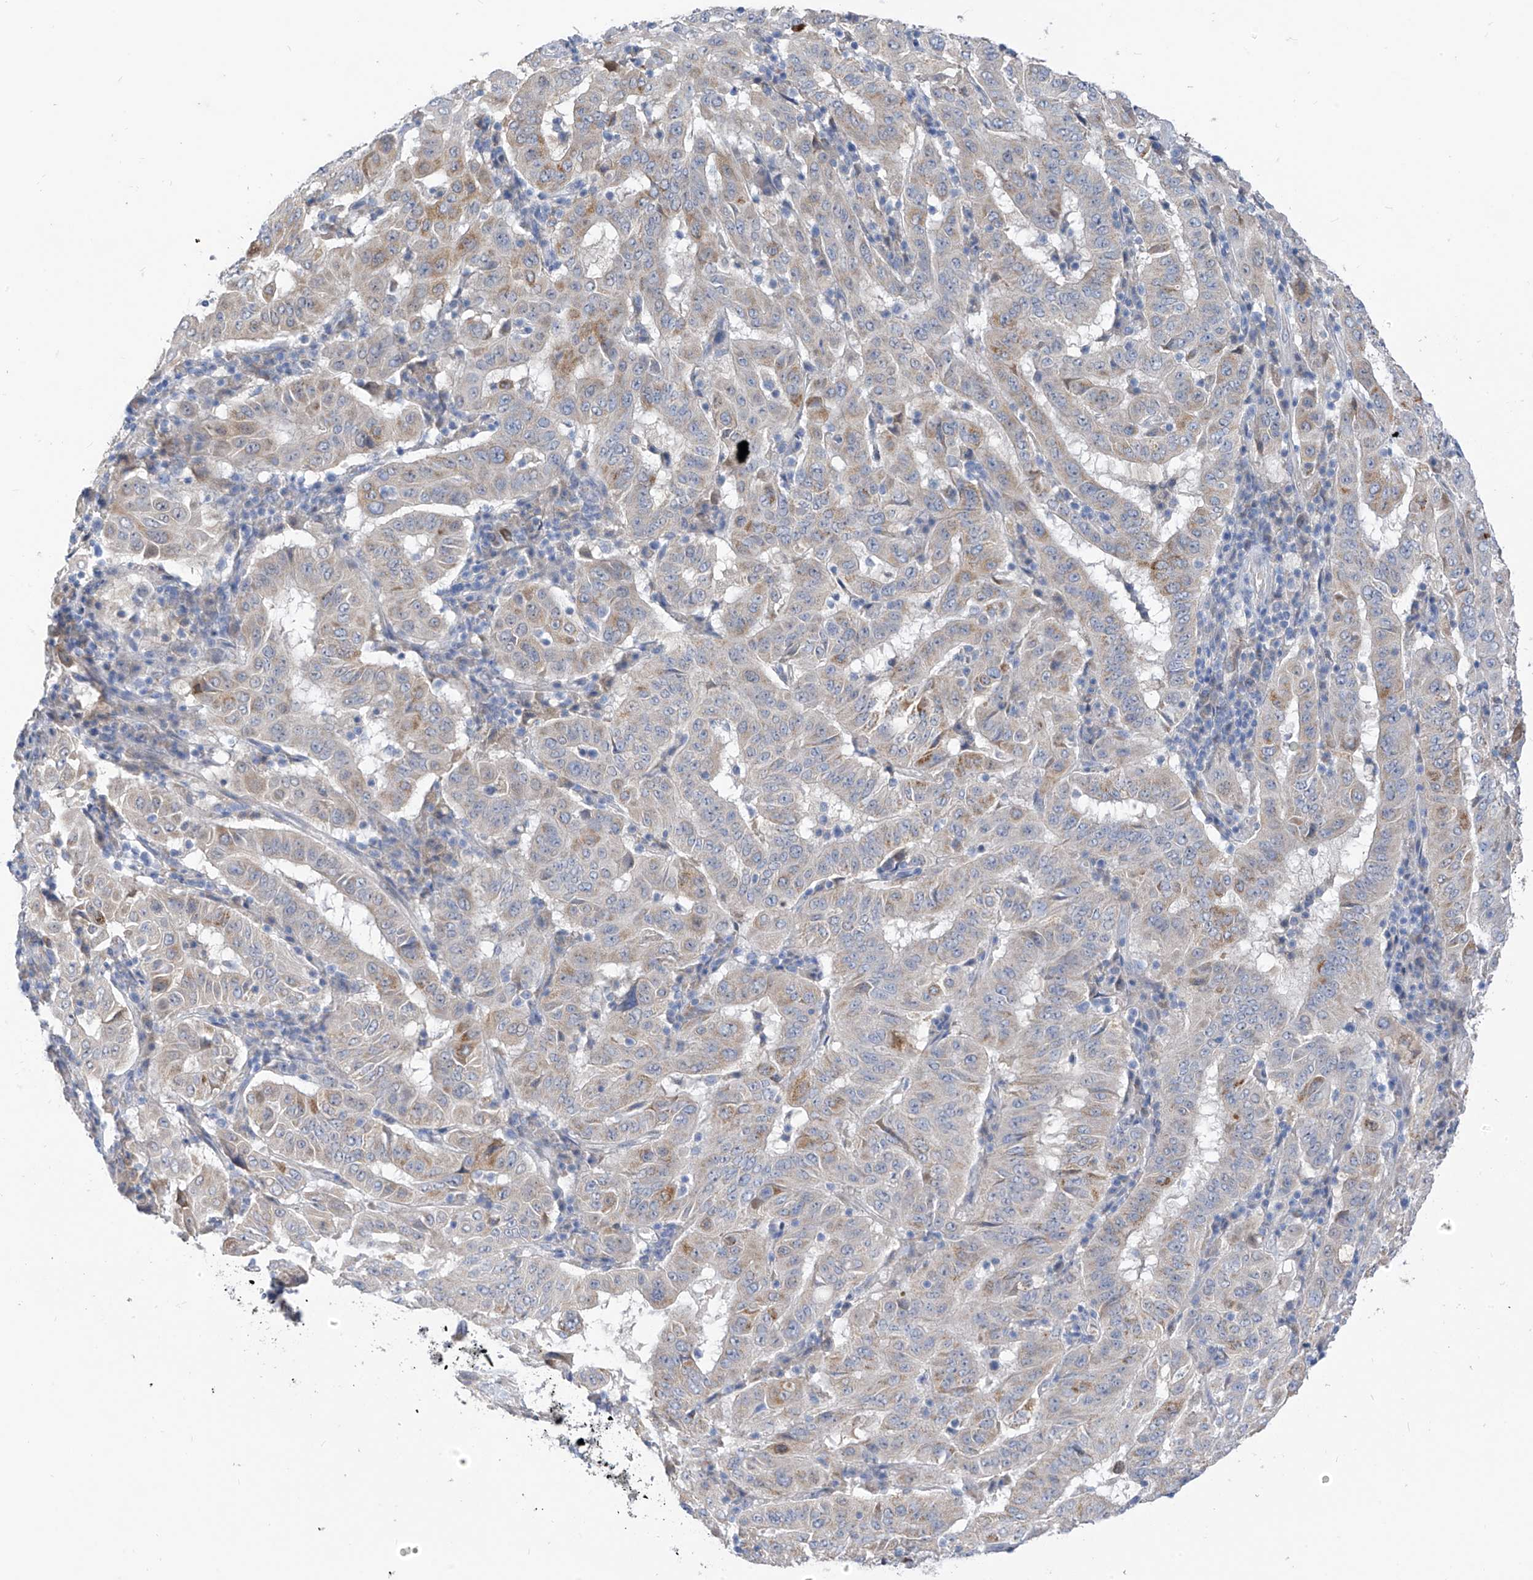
{"staining": {"intensity": "weak", "quantity": "25%-75%", "location": "cytoplasmic/membranous"}, "tissue": "pancreatic cancer", "cell_type": "Tumor cells", "image_type": "cancer", "snomed": [{"axis": "morphology", "description": "Adenocarcinoma, NOS"}, {"axis": "topography", "description": "Pancreas"}], "caption": "Immunohistochemistry image of neoplastic tissue: human pancreatic adenocarcinoma stained using immunohistochemistry (IHC) exhibits low levels of weak protein expression localized specifically in the cytoplasmic/membranous of tumor cells, appearing as a cytoplasmic/membranous brown color.", "gene": "LDAH", "patient": {"sex": "male", "age": 63}}